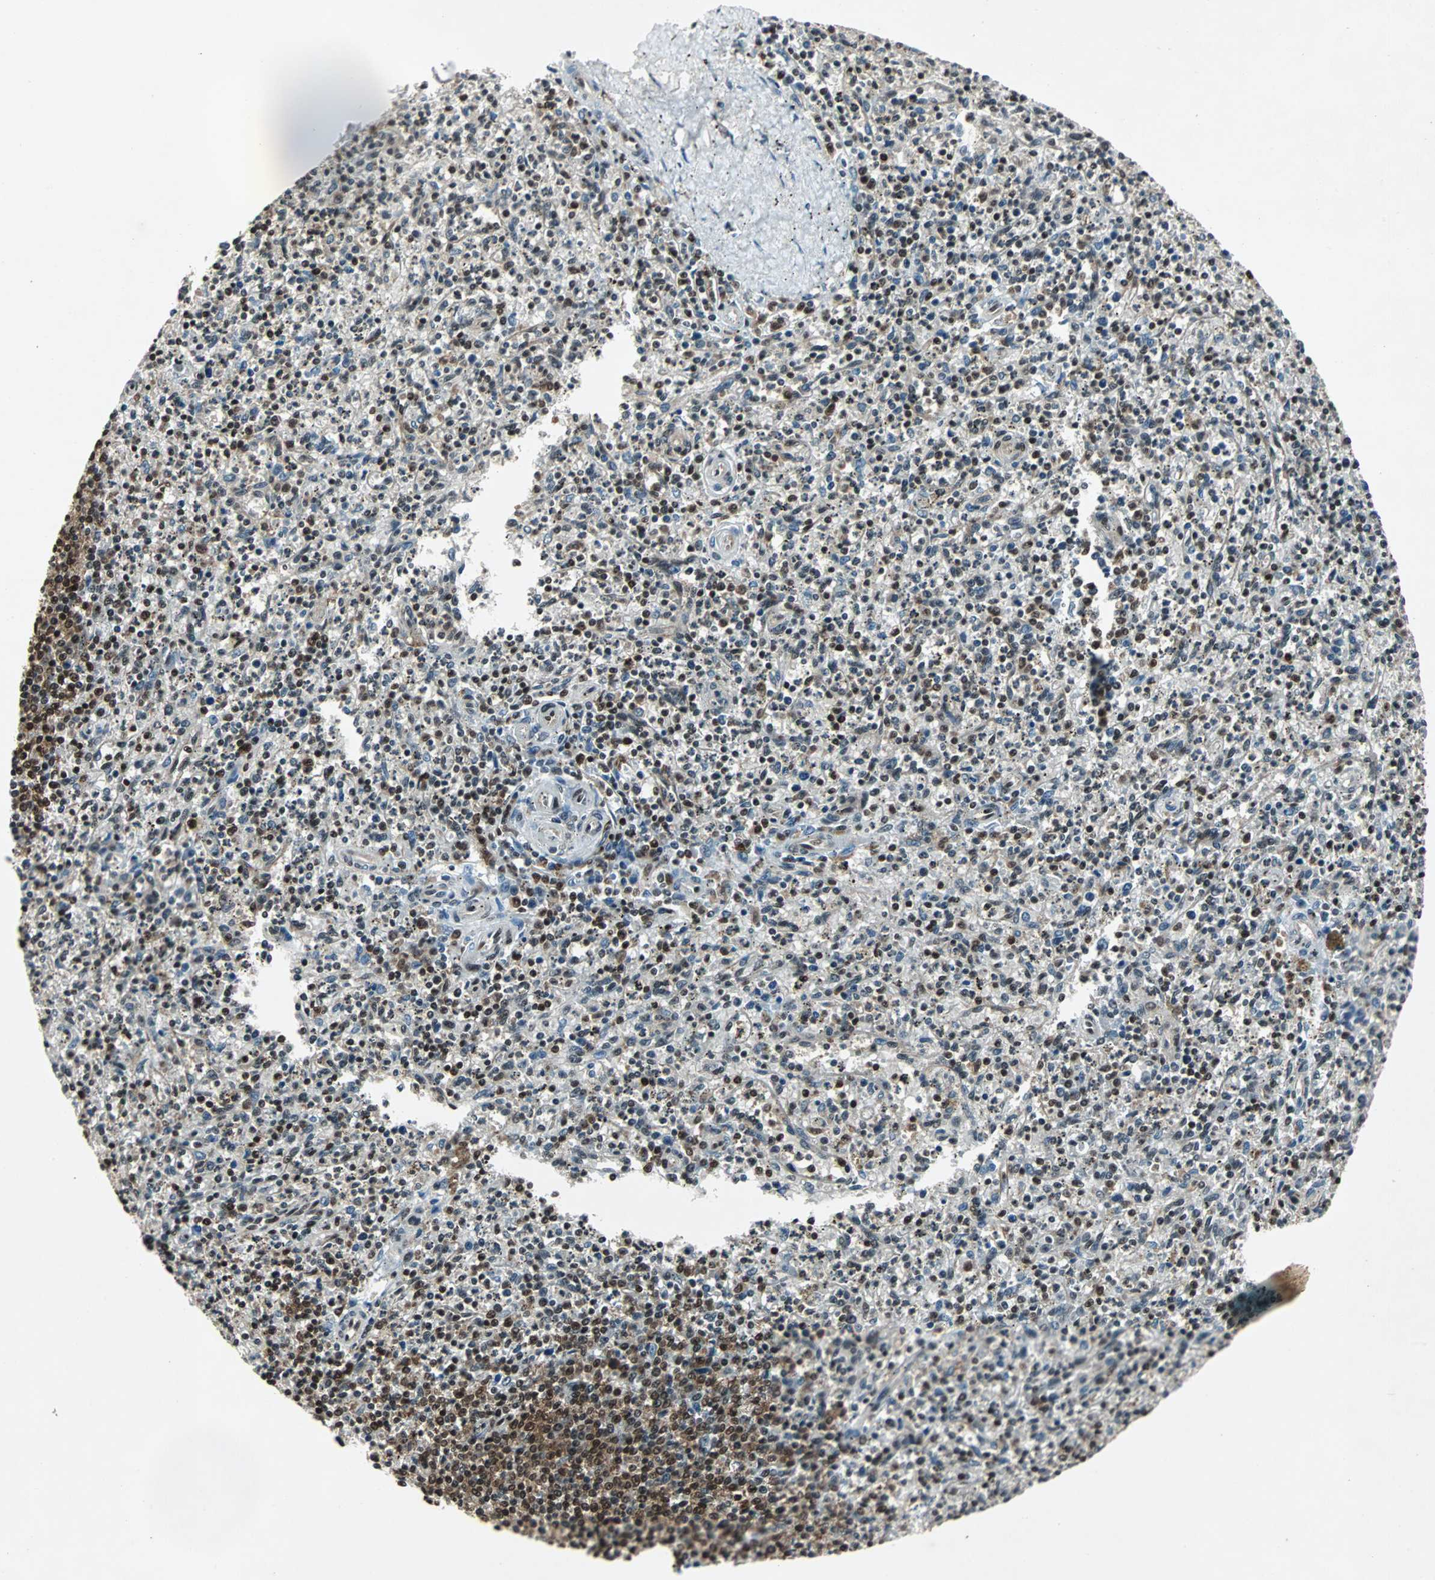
{"staining": {"intensity": "strong", "quantity": "25%-75%", "location": "nuclear"}, "tissue": "spleen", "cell_type": "Cells in red pulp", "image_type": "normal", "snomed": [{"axis": "morphology", "description": "Normal tissue, NOS"}, {"axis": "topography", "description": "Spleen"}], "caption": "High-magnification brightfield microscopy of unremarkable spleen stained with DAB (brown) and counterstained with hematoxylin (blue). cells in red pulp exhibit strong nuclear expression is identified in about25%-75% of cells.", "gene": "ACLY", "patient": {"sex": "male", "age": 72}}